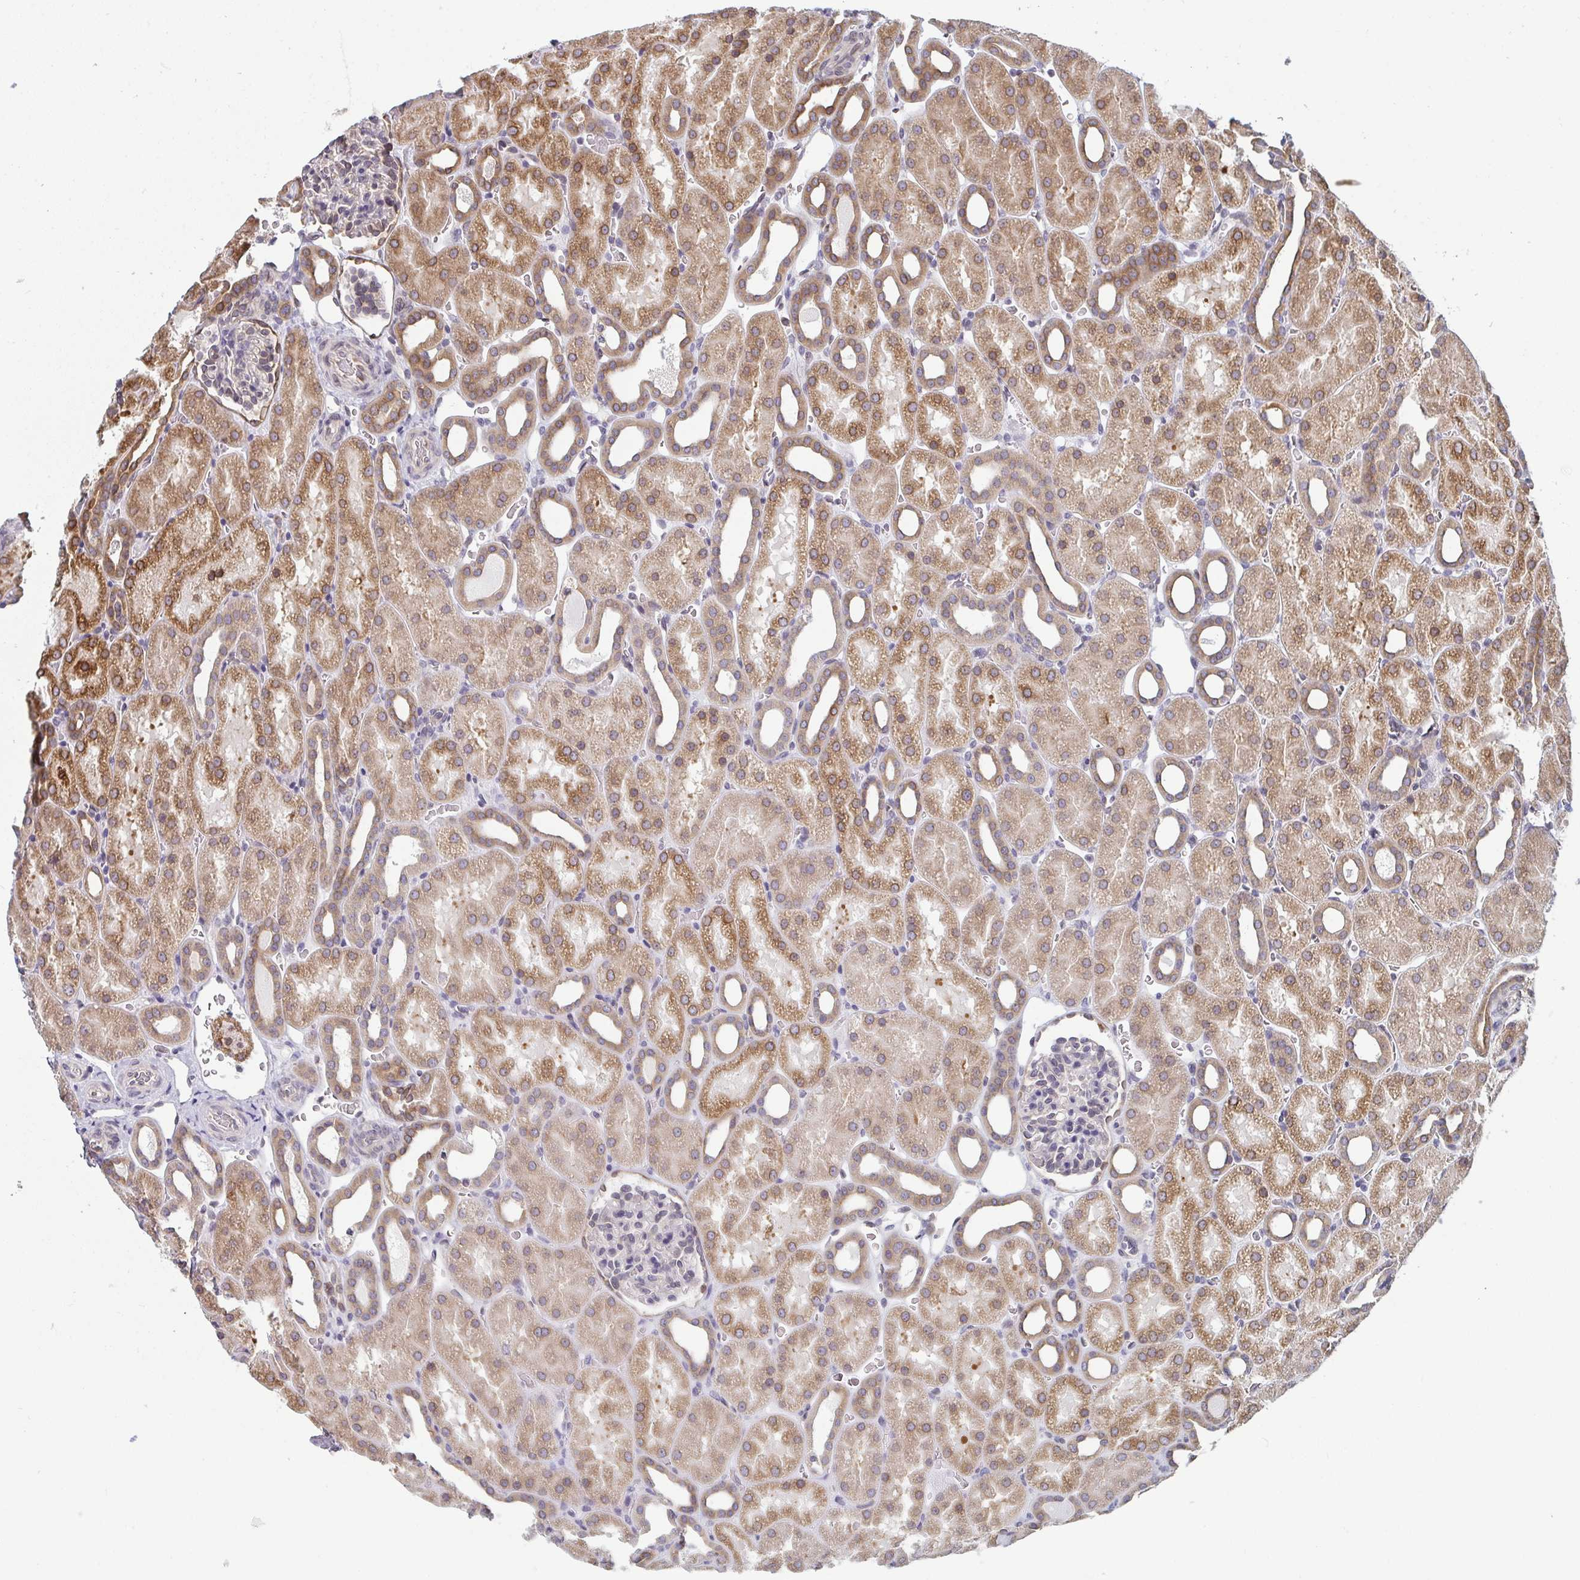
{"staining": {"intensity": "moderate", "quantity": "<25%", "location": "cytoplasmic/membranous"}, "tissue": "kidney", "cell_type": "Cells in glomeruli", "image_type": "normal", "snomed": [{"axis": "morphology", "description": "Normal tissue, NOS"}, {"axis": "topography", "description": "Kidney"}], "caption": "Protein analysis of unremarkable kidney exhibits moderate cytoplasmic/membranous expression in approximately <25% of cells in glomeruli.", "gene": "LYSMD4", "patient": {"sex": "male", "age": 2}}